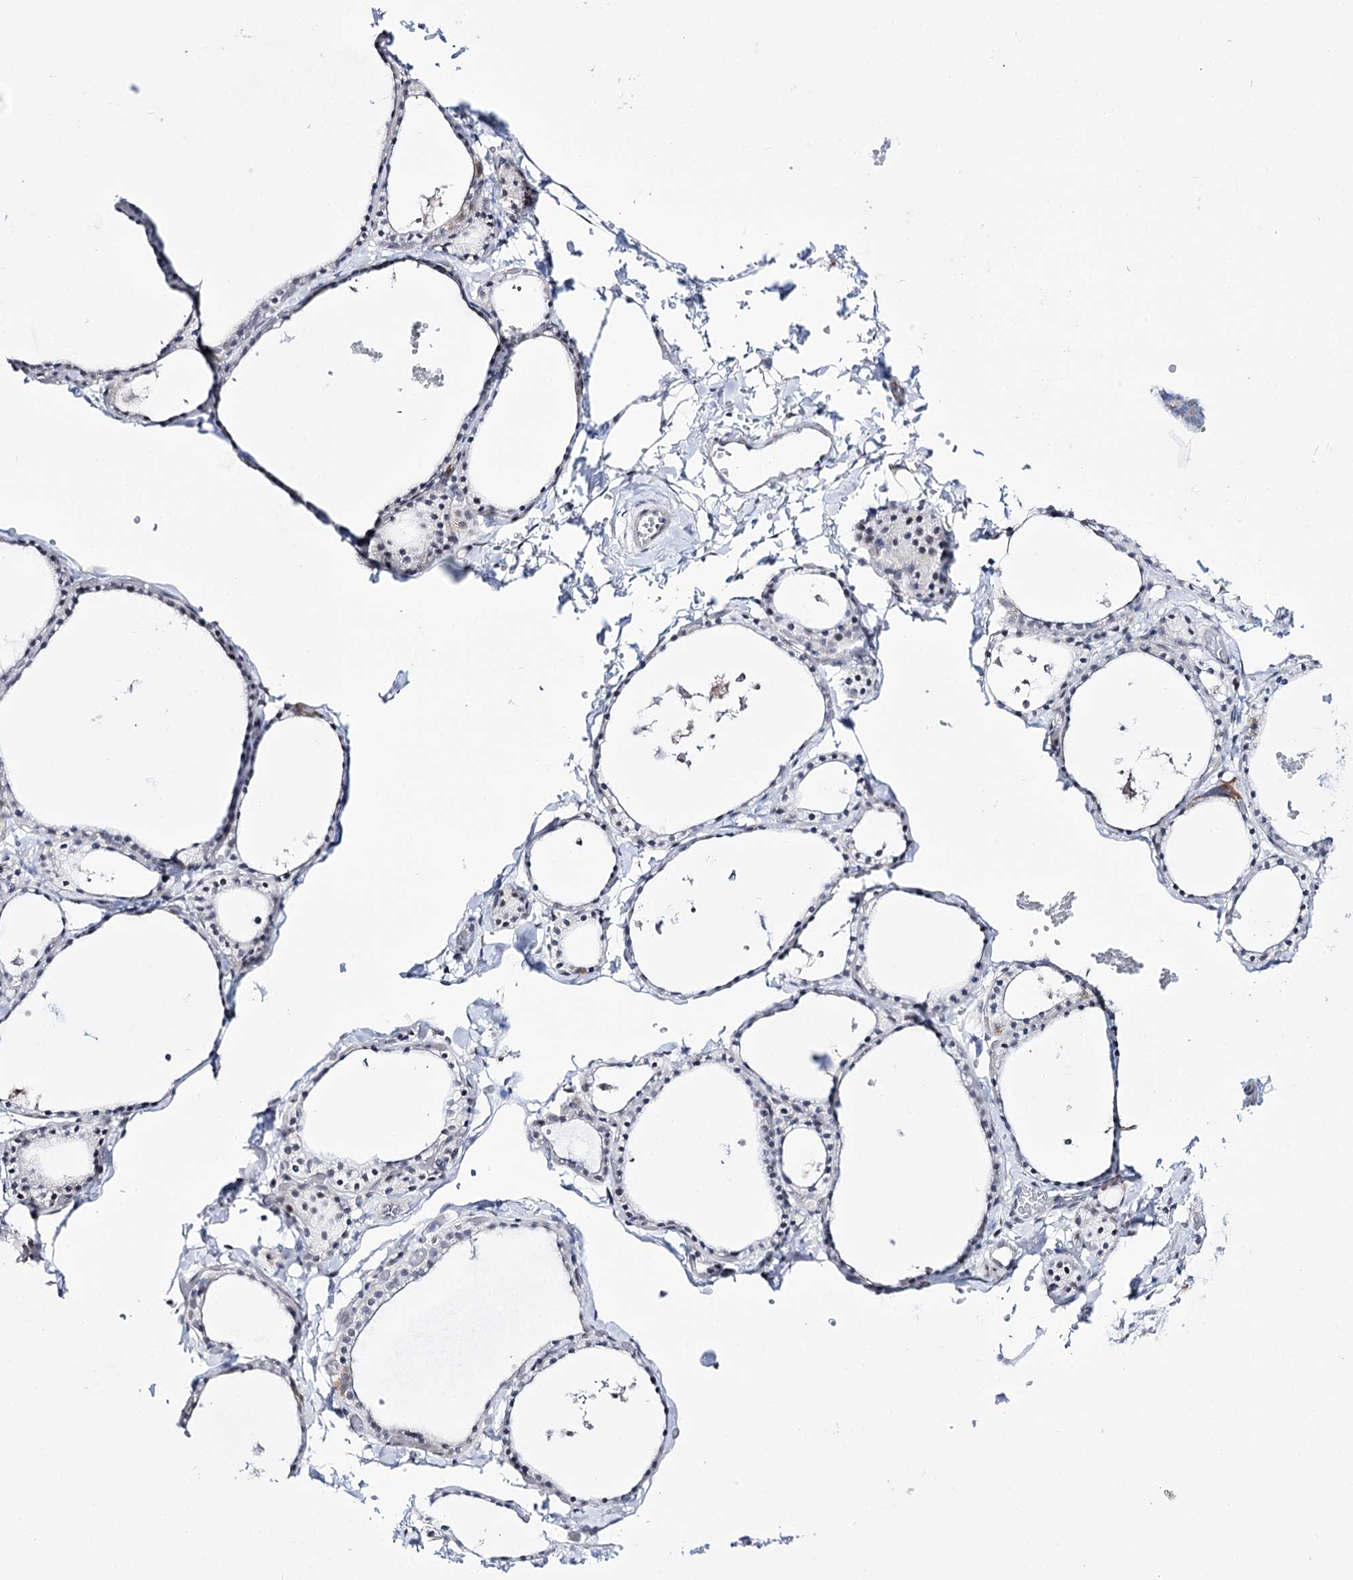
{"staining": {"intensity": "negative", "quantity": "none", "location": "none"}, "tissue": "thyroid gland", "cell_type": "Glandular cells", "image_type": "normal", "snomed": [{"axis": "morphology", "description": "Normal tissue, NOS"}, {"axis": "topography", "description": "Thyroid gland"}], "caption": "Immunohistochemistry histopathology image of benign thyroid gland: human thyroid gland stained with DAB (3,3'-diaminobenzidine) exhibits no significant protein positivity in glandular cells.", "gene": "RBM15B", "patient": {"sex": "male", "age": 56}}